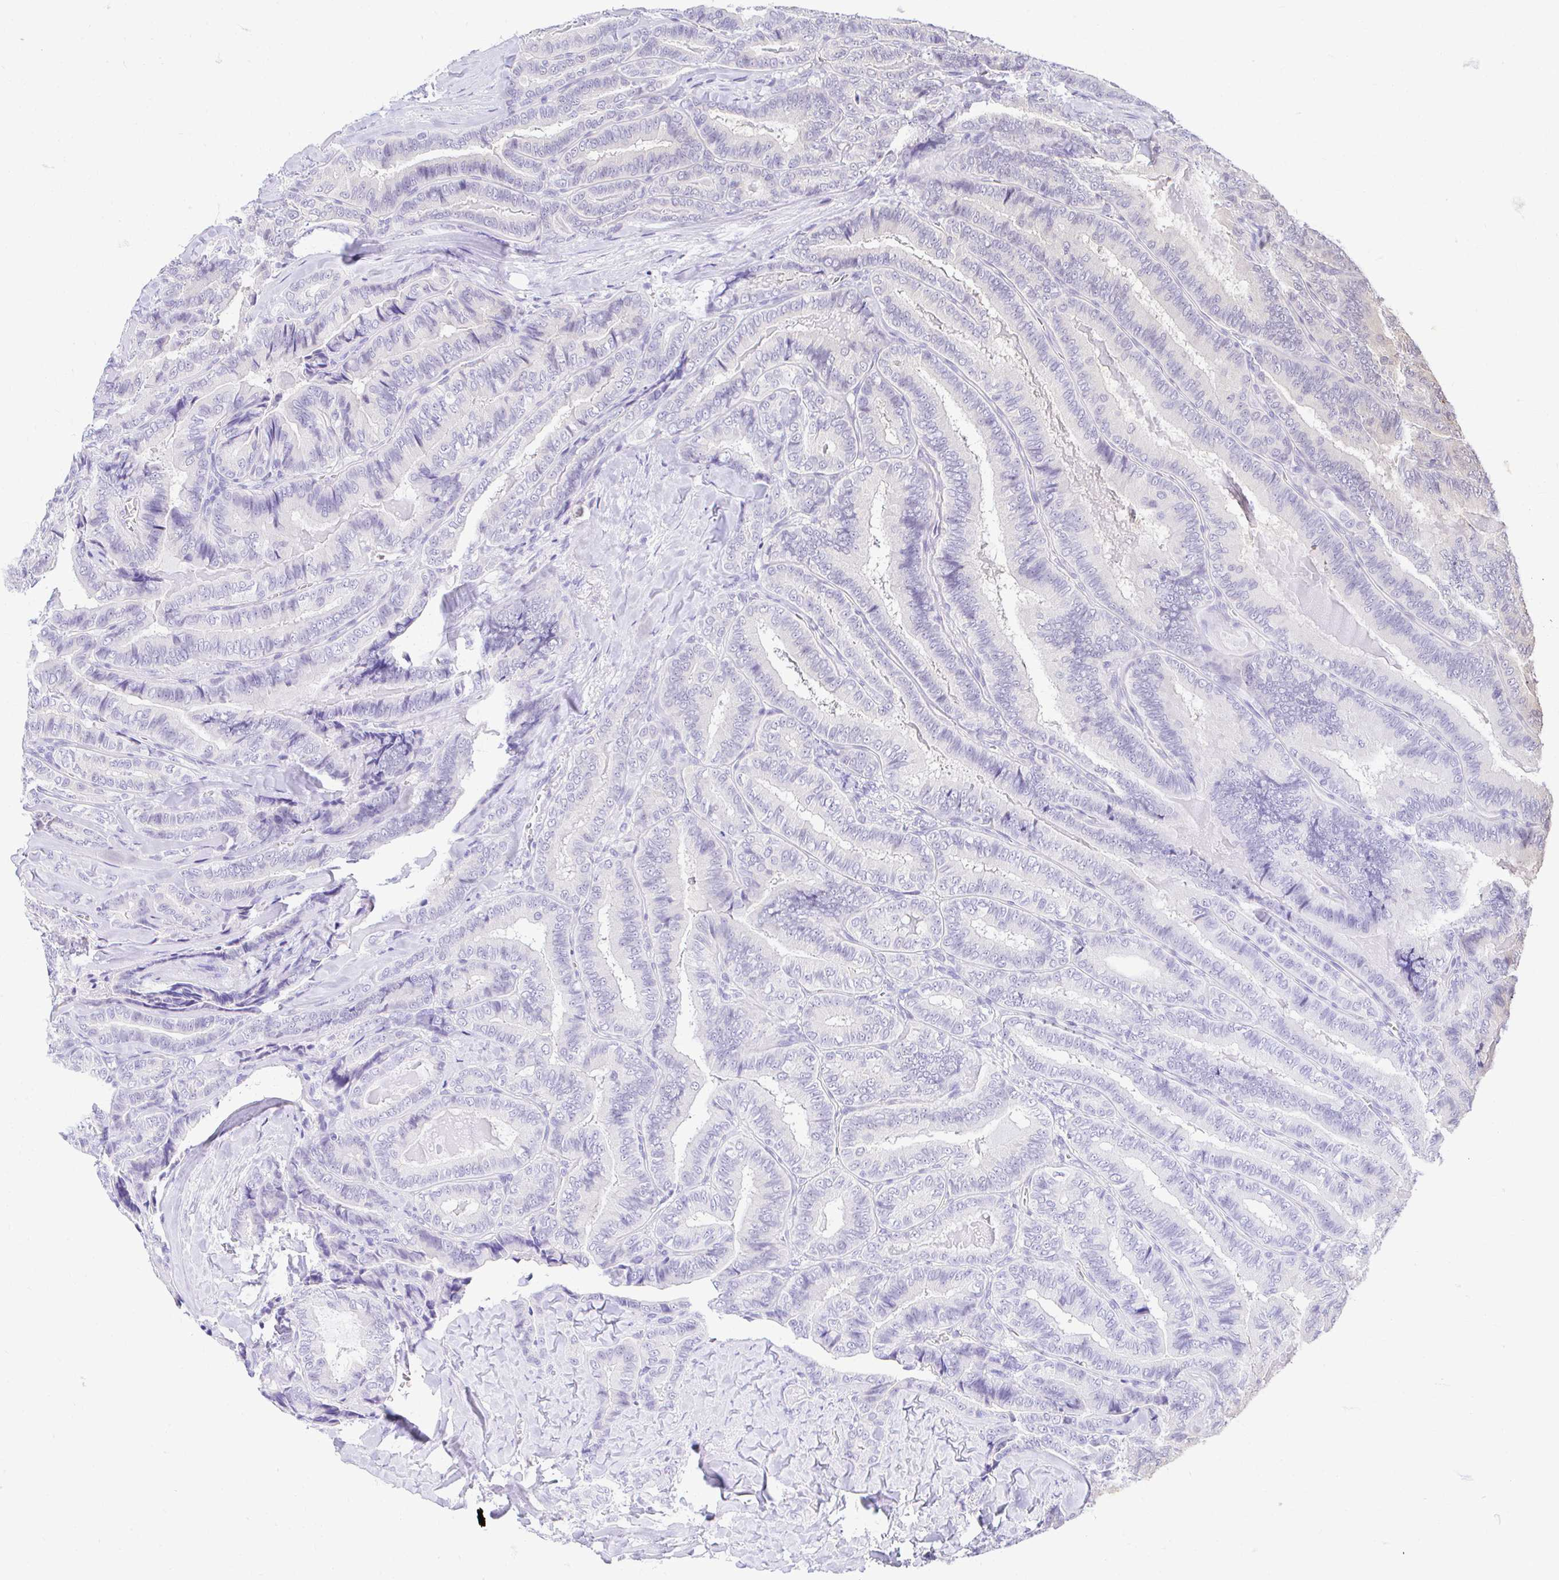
{"staining": {"intensity": "negative", "quantity": "none", "location": "none"}, "tissue": "thyroid cancer", "cell_type": "Tumor cells", "image_type": "cancer", "snomed": [{"axis": "morphology", "description": "Papillary adenocarcinoma, NOS"}, {"axis": "topography", "description": "Thyroid gland"}], "caption": "DAB immunohistochemical staining of thyroid papillary adenocarcinoma shows no significant expression in tumor cells.", "gene": "FATE1", "patient": {"sex": "male", "age": 61}}